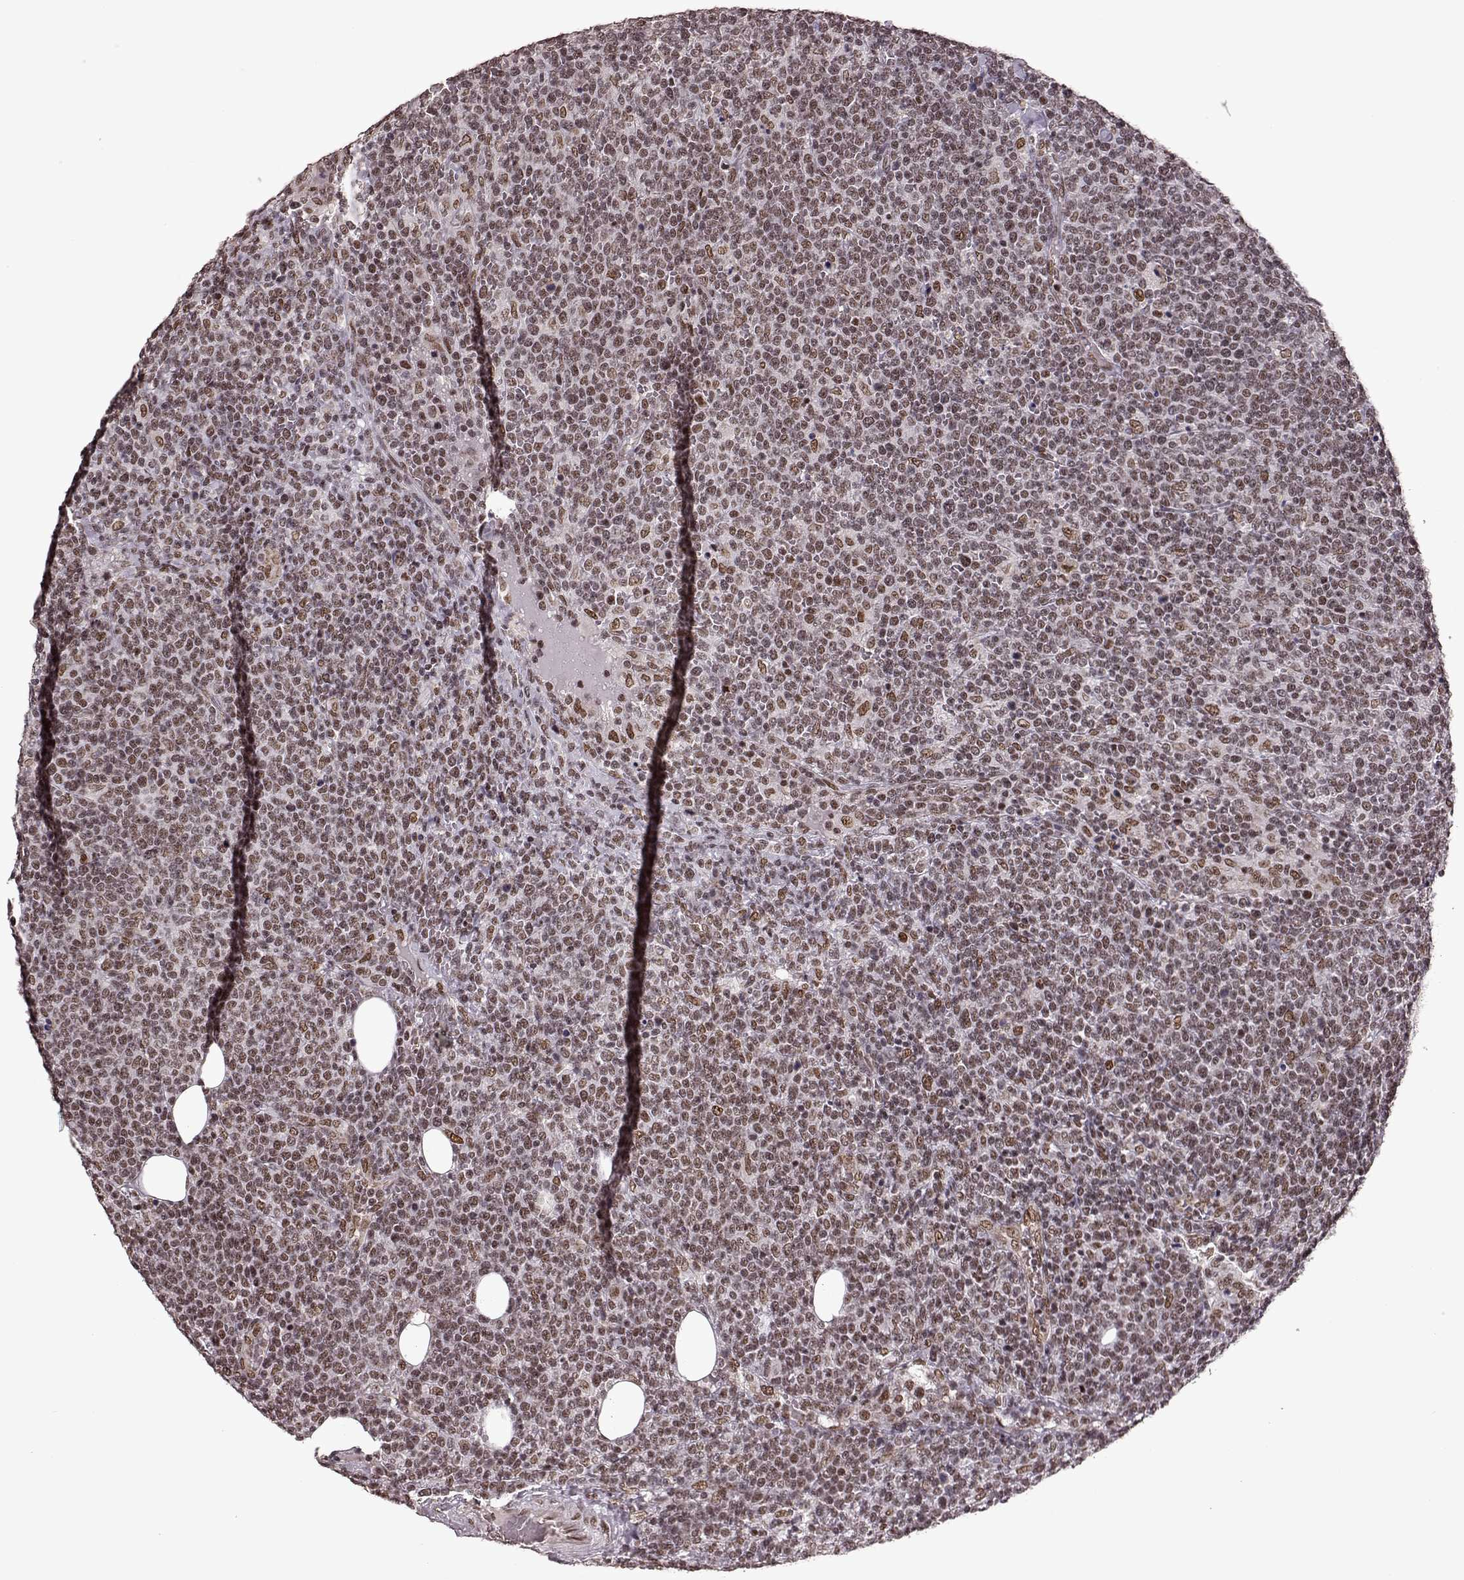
{"staining": {"intensity": "weak", "quantity": ">75%", "location": "nuclear"}, "tissue": "lymphoma", "cell_type": "Tumor cells", "image_type": "cancer", "snomed": [{"axis": "morphology", "description": "Malignant lymphoma, non-Hodgkin's type, High grade"}, {"axis": "topography", "description": "Lymph node"}], "caption": "Malignant lymphoma, non-Hodgkin's type (high-grade) stained with a protein marker demonstrates weak staining in tumor cells.", "gene": "RRAGD", "patient": {"sex": "male", "age": 61}}